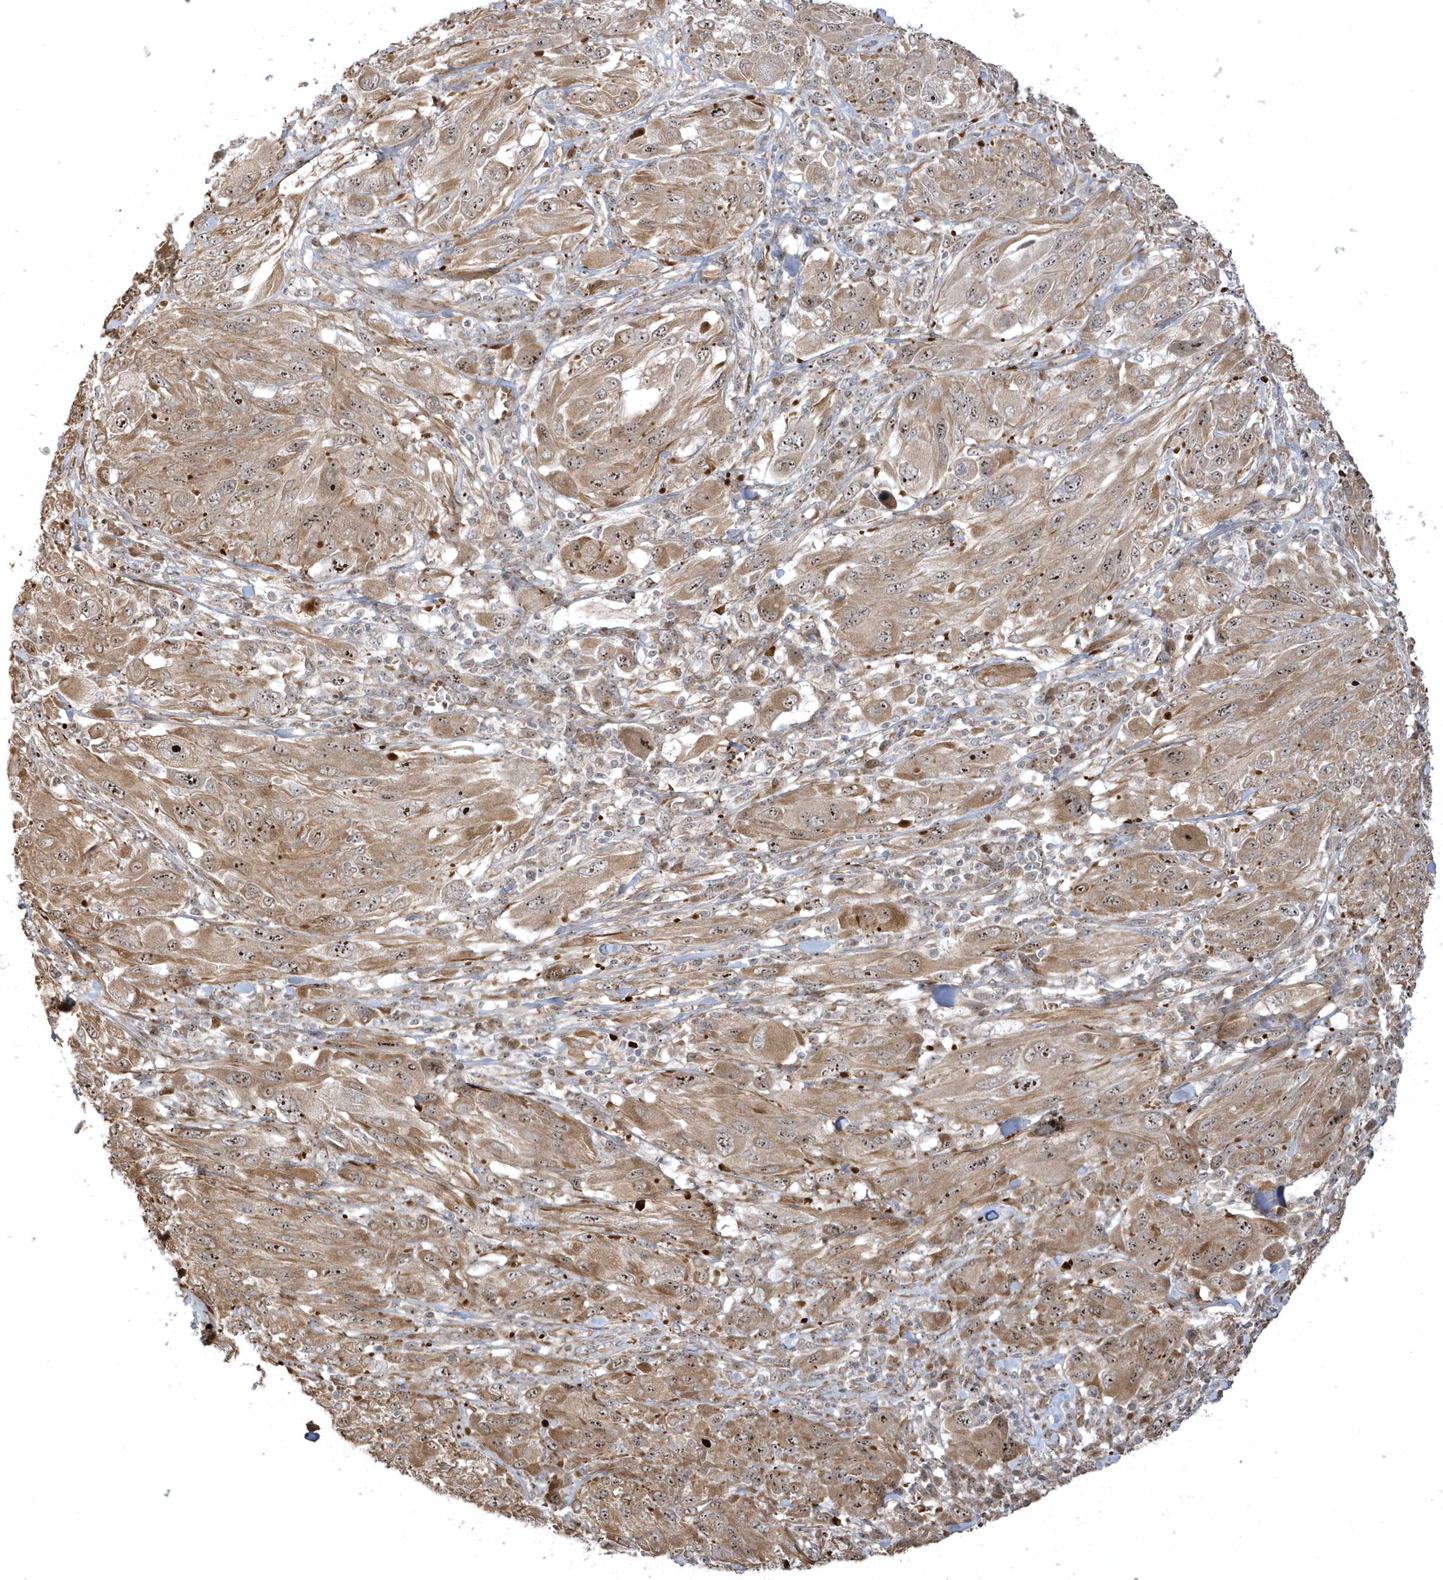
{"staining": {"intensity": "moderate", "quantity": ">75%", "location": "cytoplasmic/membranous,nuclear"}, "tissue": "melanoma", "cell_type": "Tumor cells", "image_type": "cancer", "snomed": [{"axis": "morphology", "description": "Malignant melanoma, NOS"}, {"axis": "topography", "description": "Skin"}], "caption": "A photomicrograph of melanoma stained for a protein reveals moderate cytoplasmic/membranous and nuclear brown staining in tumor cells.", "gene": "ECM2", "patient": {"sex": "female", "age": 91}}